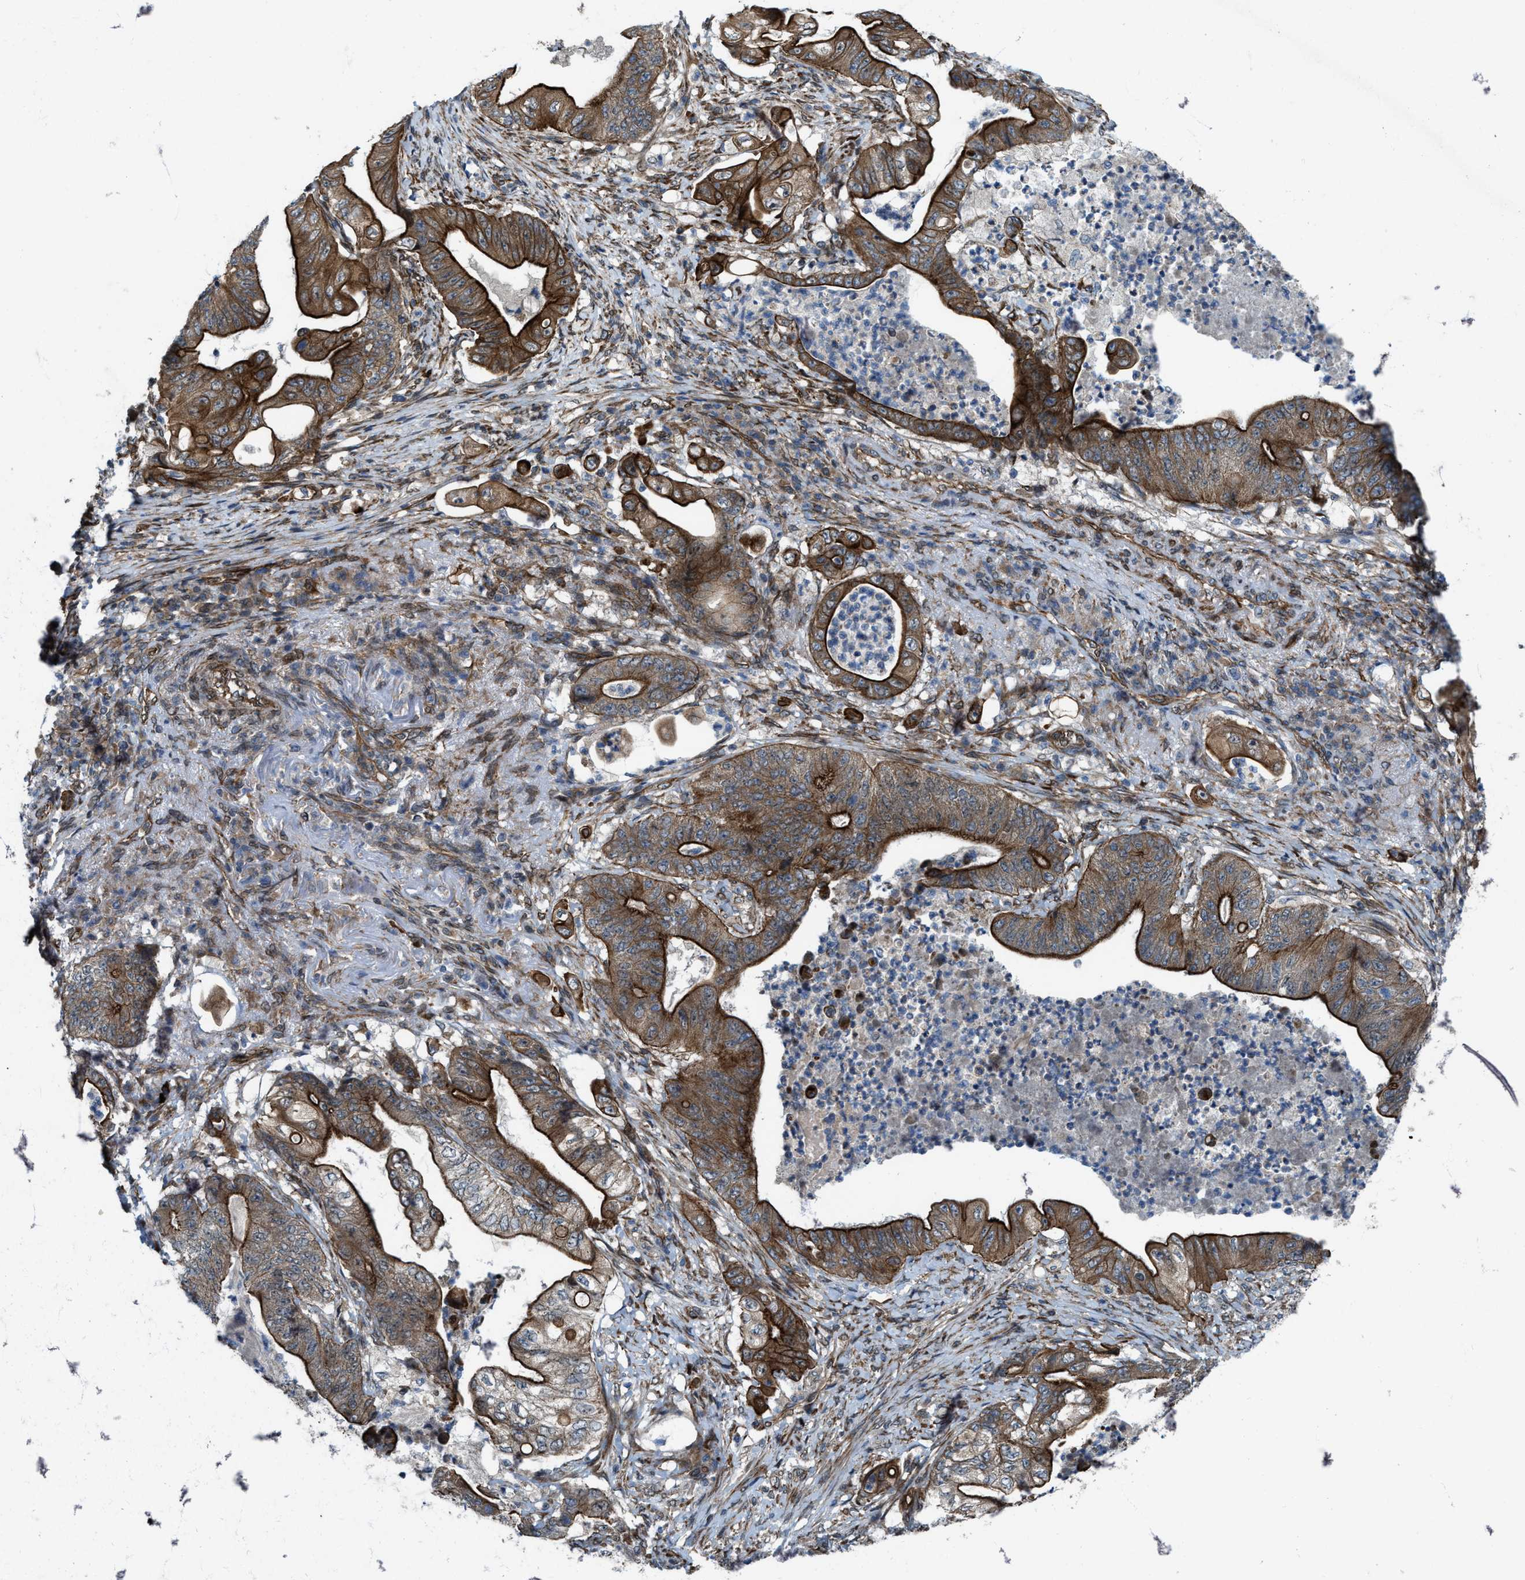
{"staining": {"intensity": "strong", "quantity": ">75%", "location": "cytoplasmic/membranous"}, "tissue": "stomach cancer", "cell_type": "Tumor cells", "image_type": "cancer", "snomed": [{"axis": "morphology", "description": "Adenocarcinoma, NOS"}, {"axis": "topography", "description": "Stomach"}], "caption": "Stomach cancer stained for a protein displays strong cytoplasmic/membranous positivity in tumor cells.", "gene": "URGCP", "patient": {"sex": "female", "age": 73}}